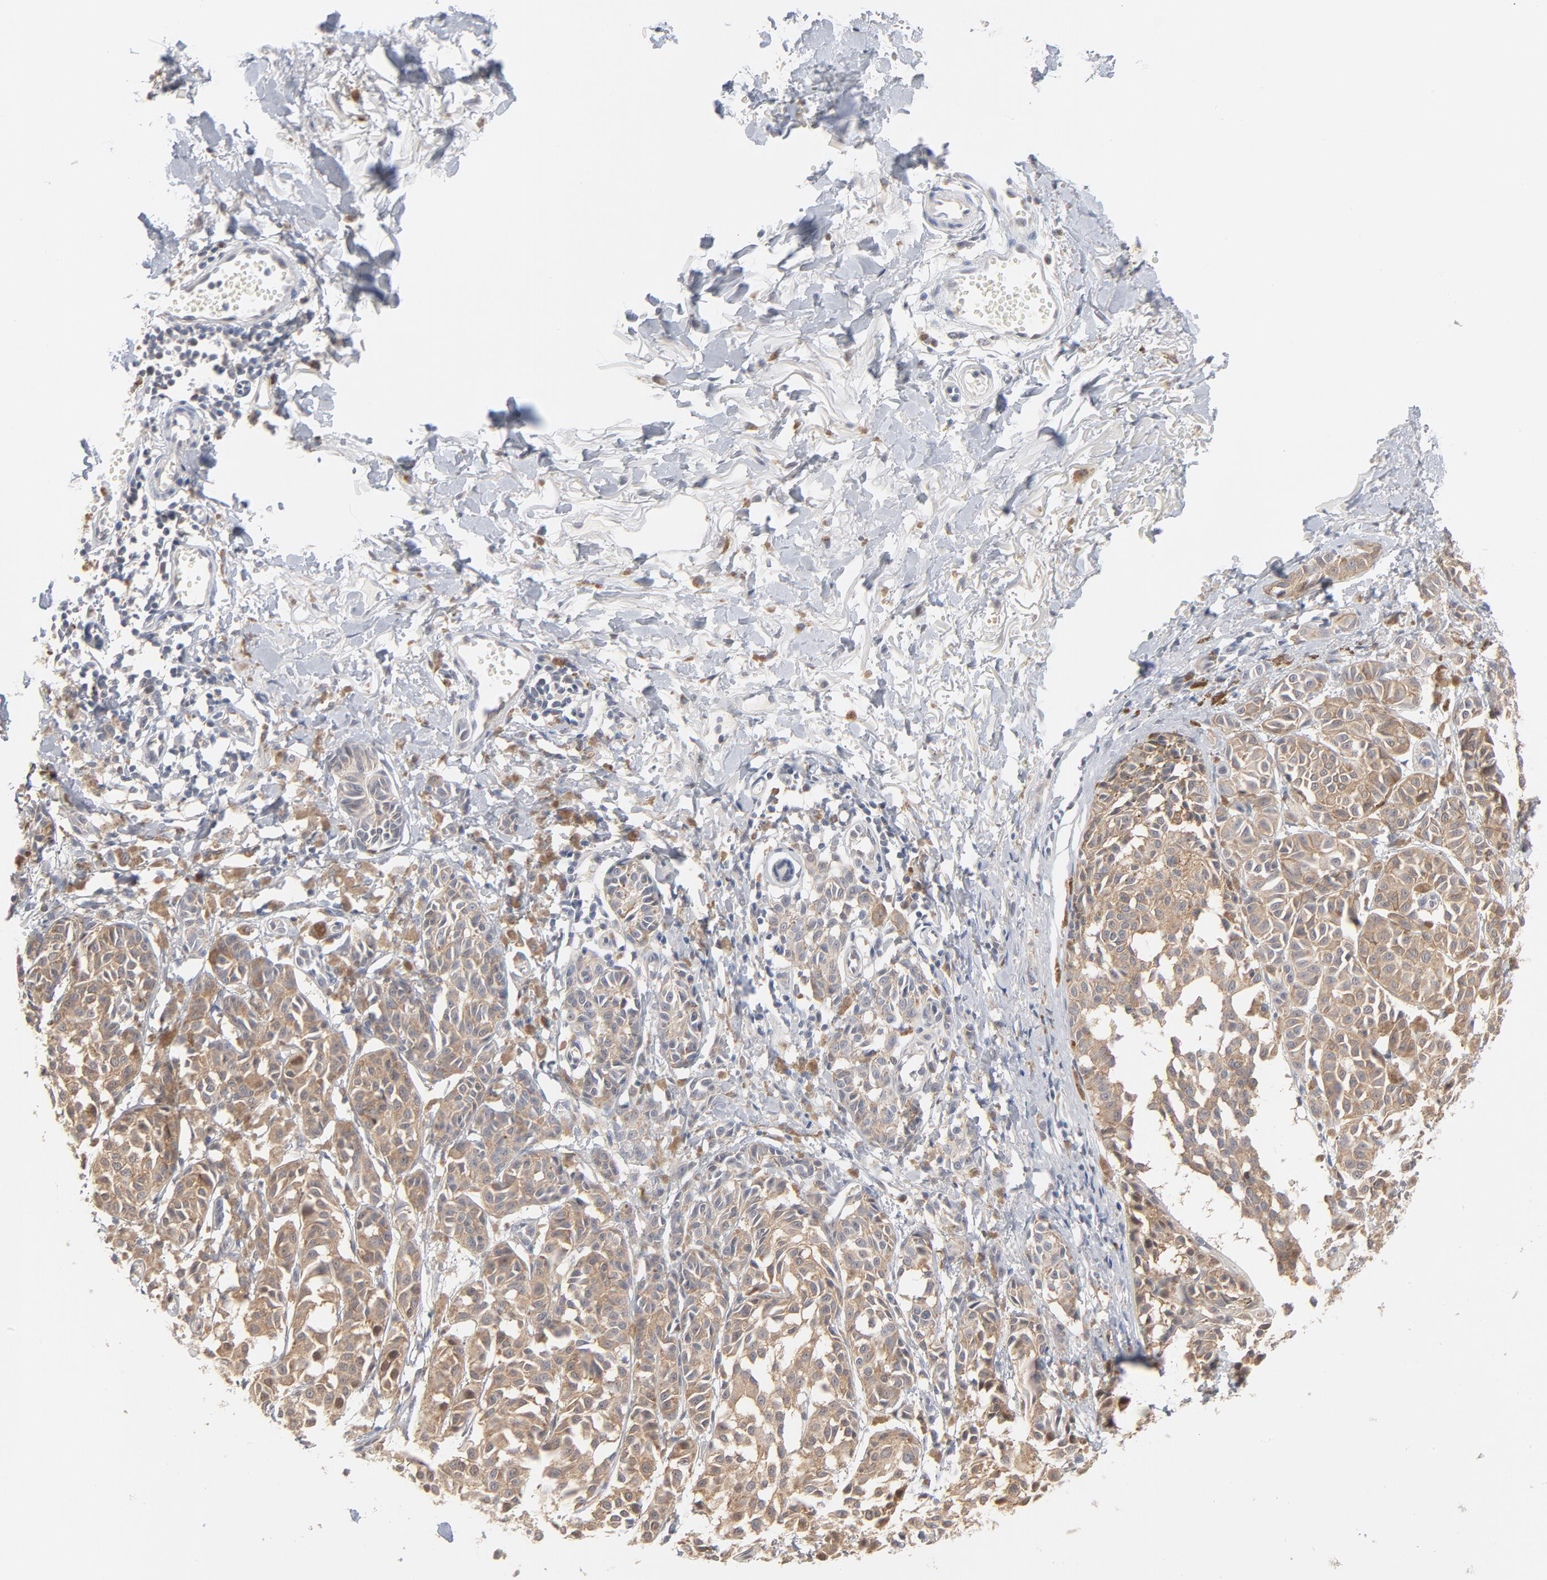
{"staining": {"intensity": "negative", "quantity": "none", "location": "none"}, "tissue": "melanoma", "cell_type": "Tumor cells", "image_type": "cancer", "snomed": [{"axis": "morphology", "description": "Malignant melanoma, NOS"}, {"axis": "topography", "description": "Skin"}], "caption": "Tumor cells show no significant positivity in melanoma.", "gene": "UBL4A", "patient": {"sex": "male", "age": 76}}